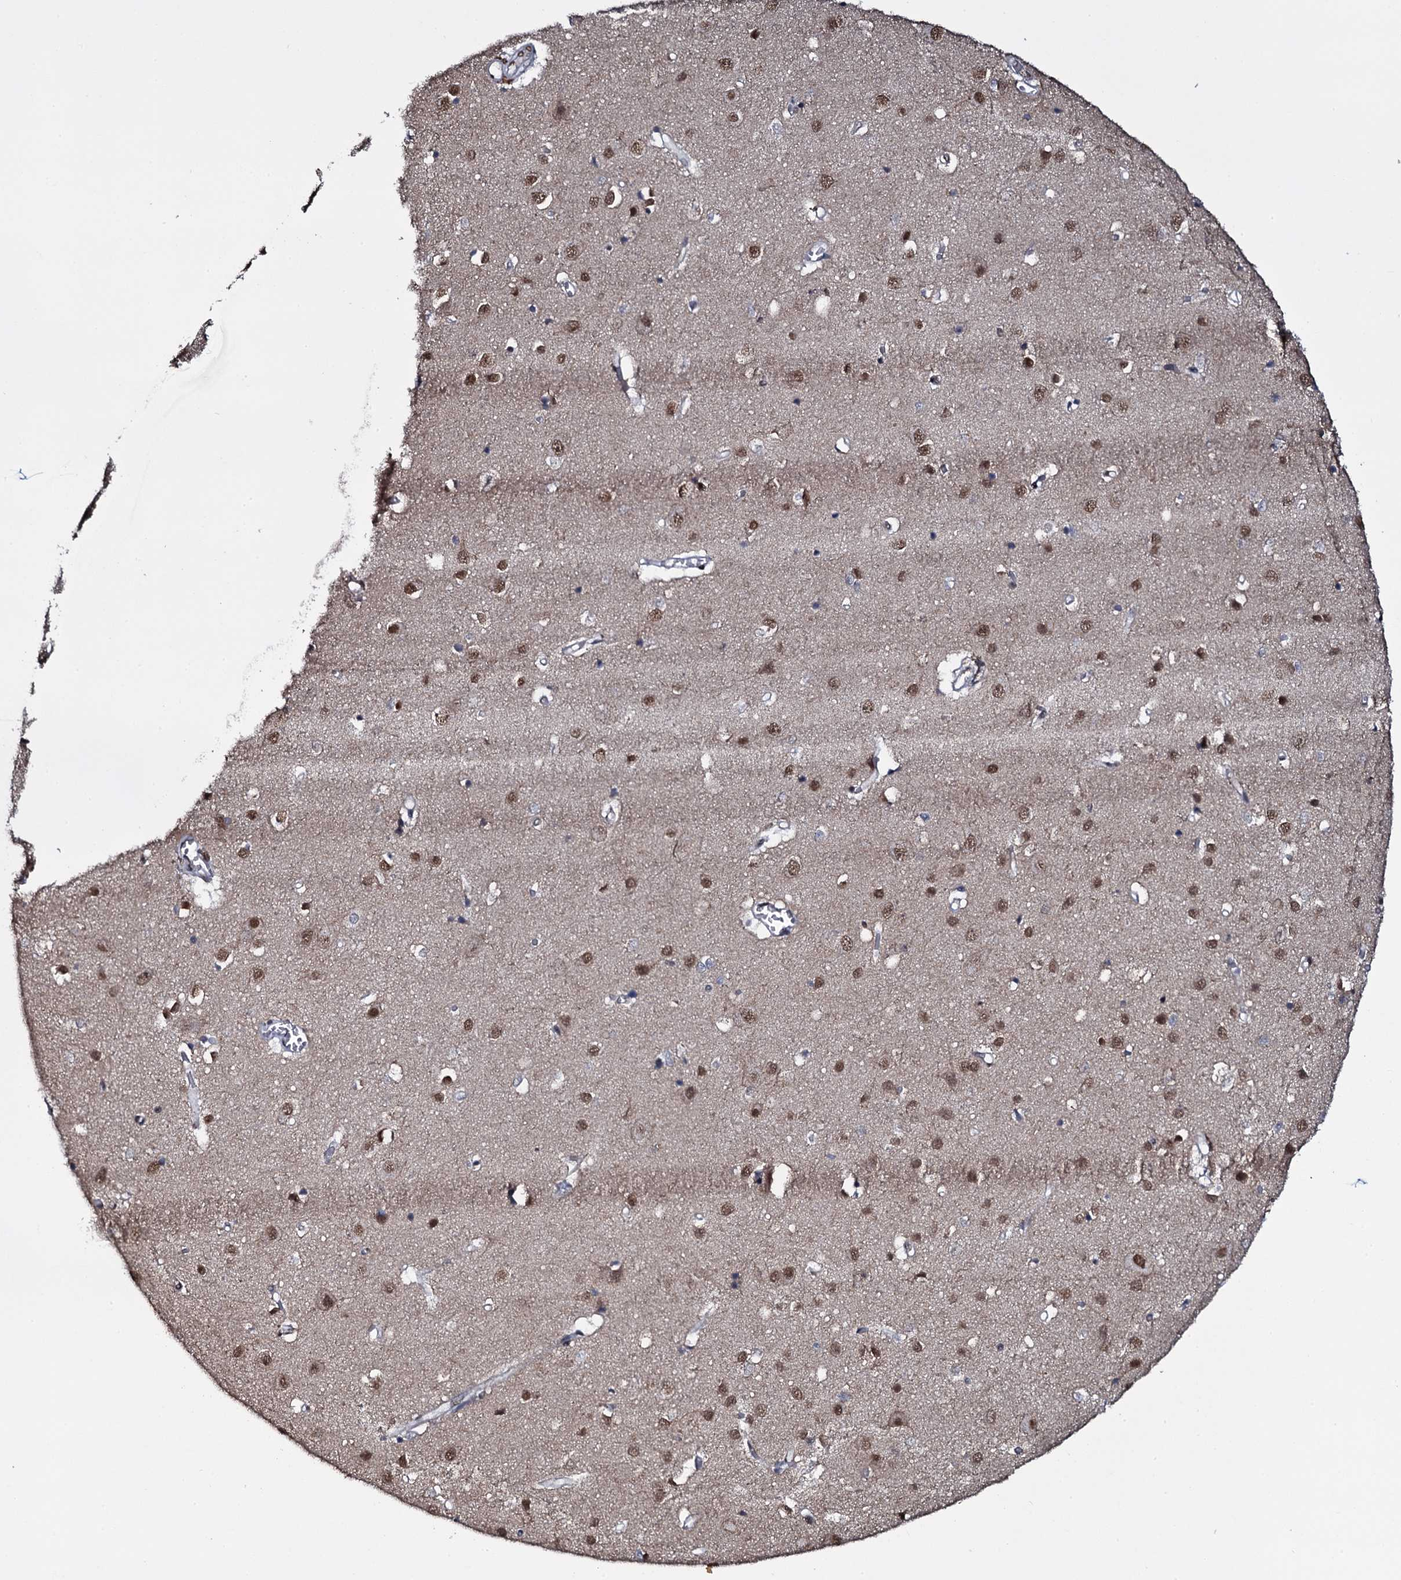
{"staining": {"intensity": "strong", "quantity": "25%-75%", "location": "nuclear"}, "tissue": "cerebral cortex", "cell_type": "Endothelial cells", "image_type": "normal", "snomed": [{"axis": "morphology", "description": "Normal tissue, NOS"}, {"axis": "topography", "description": "Cerebral cortex"}], "caption": "Cerebral cortex stained with IHC displays strong nuclear staining in approximately 25%-75% of endothelial cells.", "gene": "SH2D4B", "patient": {"sex": "female", "age": 64}}